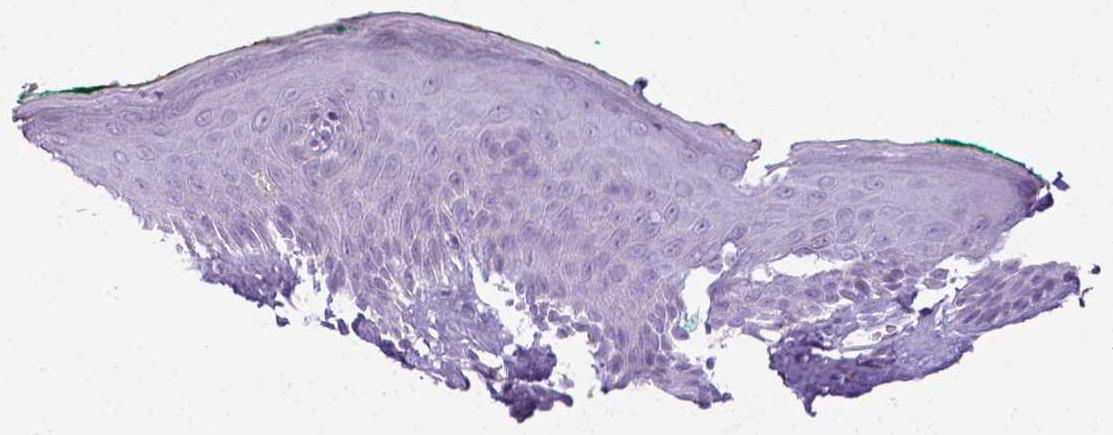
{"staining": {"intensity": "negative", "quantity": "none", "location": "none"}, "tissue": "skin", "cell_type": "Epidermal cells", "image_type": "normal", "snomed": [{"axis": "morphology", "description": "Normal tissue, NOS"}, {"axis": "topography", "description": "Vulva"}, {"axis": "topography", "description": "Peripheral nerve tissue"}], "caption": "Immunohistochemical staining of normal human skin shows no significant expression in epidermal cells. (DAB IHC visualized using brightfield microscopy, high magnification).", "gene": "ITGAM", "patient": {"sex": "female", "age": 66}}